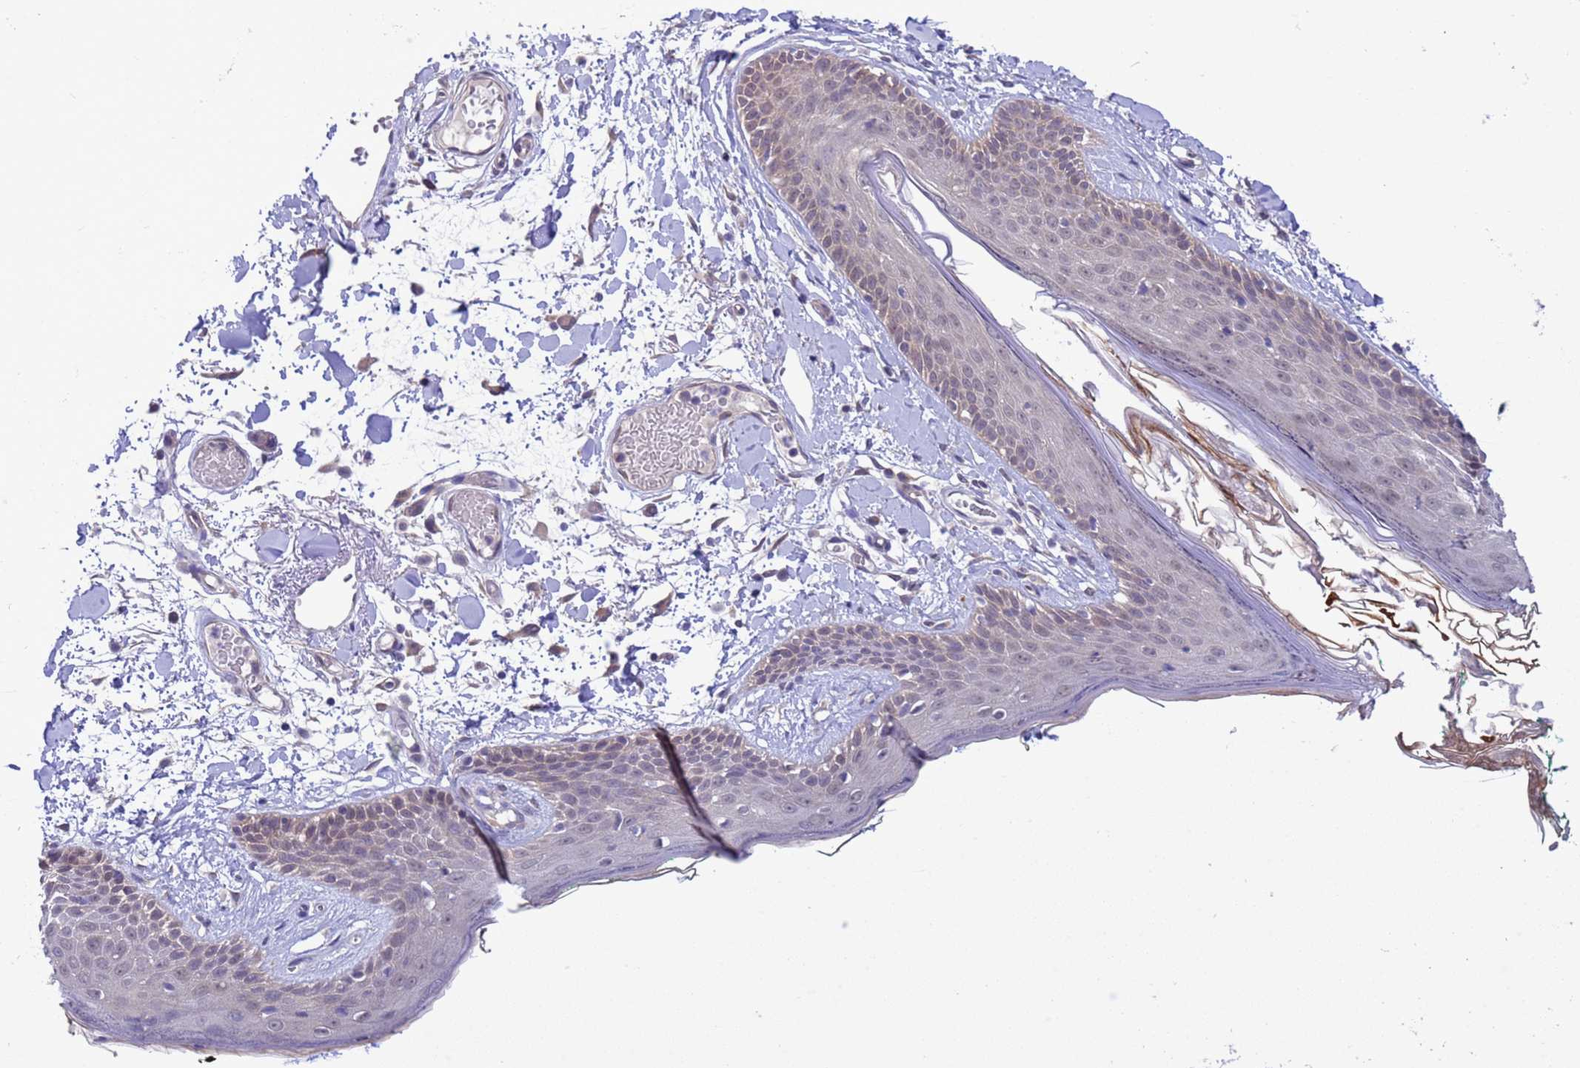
{"staining": {"intensity": "weak", "quantity": ">75%", "location": "cytoplasmic/membranous"}, "tissue": "skin", "cell_type": "Fibroblasts", "image_type": "normal", "snomed": [{"axis": "morphology", "description": "Normal tissue, NOS"}, {"axis": "topography", "description": "Skin"}], "caption": "Approximately >75% of fibroblasts in unremarkable human skin reveal weak cytoplasmic/membranous protein staining as visualized by brown immunohistochemical staining.", "gene": "ZNF461", "patient": {"sex": "male", "age": 79}}